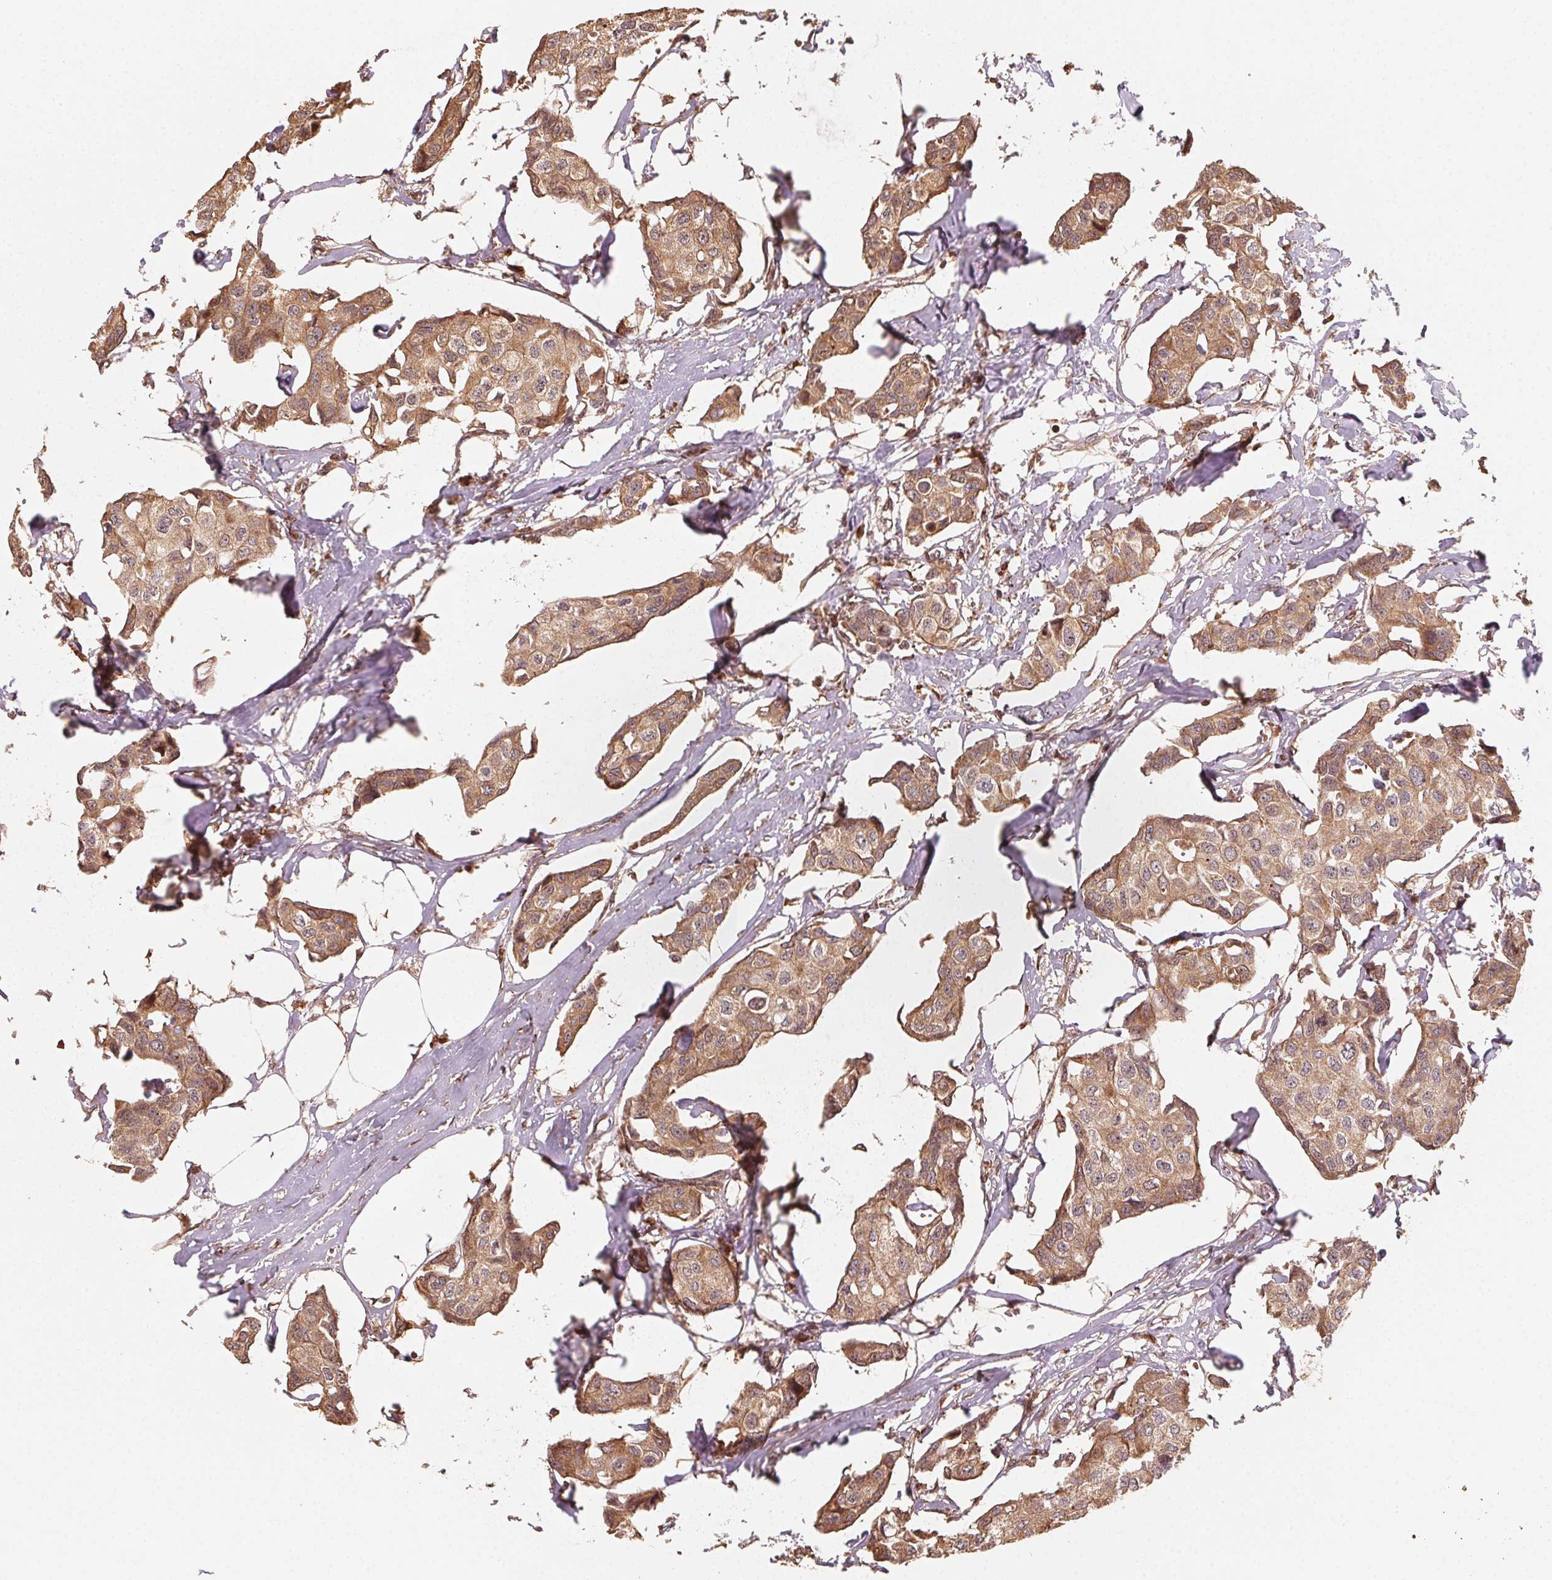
{"staining": {"intensity": "moderate", "quantity": ">75%", "location": "cytoplasmic/membranous"}, "tissue": "breast cancer", "cell_type": "Tumor cells", "image_type": "cancer", "snomed": [{"axis": "morphology", "description": "Duct carcinoma"}, {"axis": "topography", "description": "Breast"}], "caption": "Protein positivity by IHC reveals moderate cytoplasmic/membranous positivity in about >75% of tumor cells in breast cancer (invasive ductal carcinoma).", "gene": "WBP2", "patient": {"sex": "female", "age": 80}}